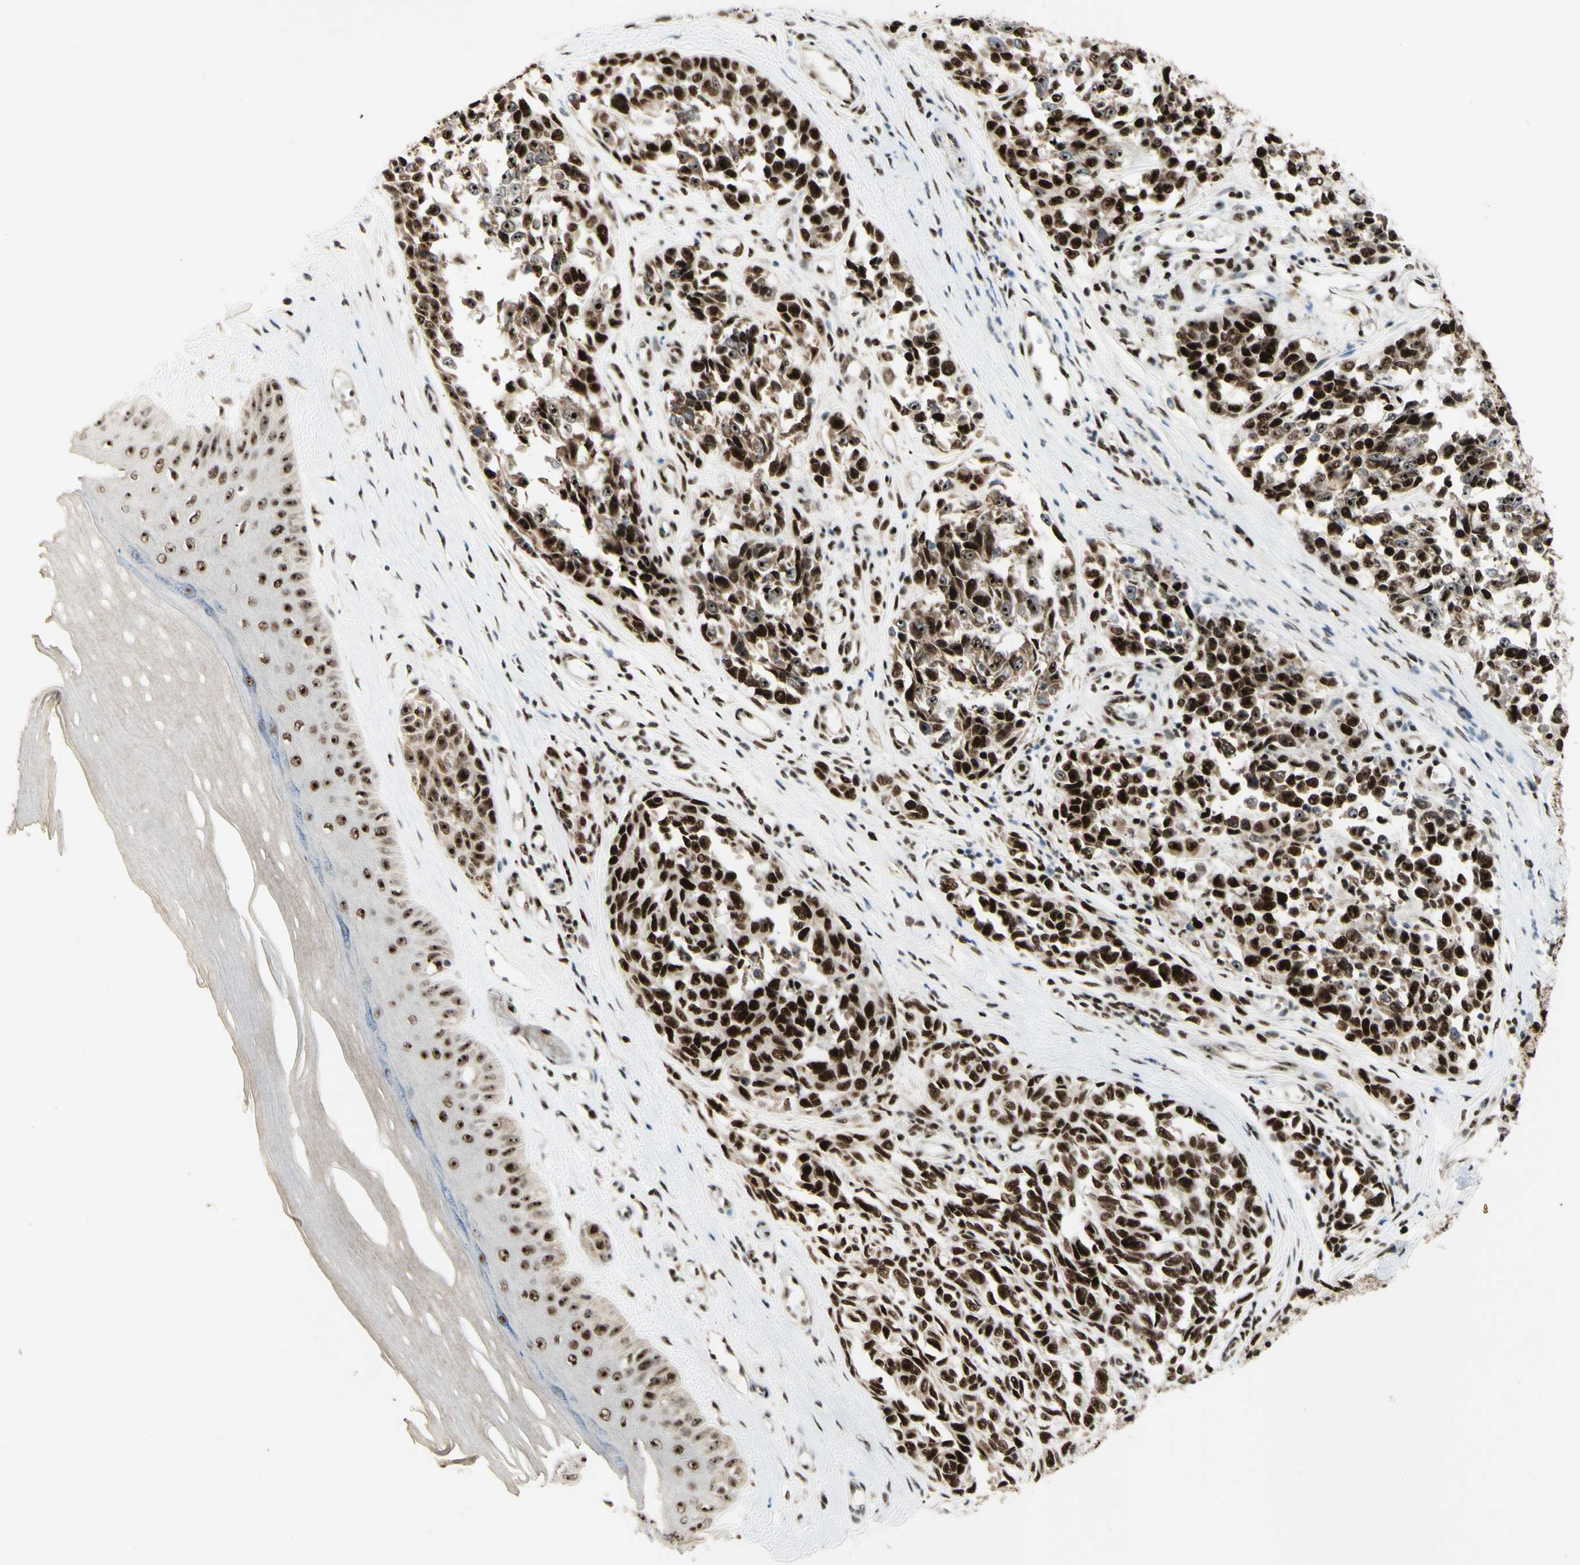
{"staining": {"intensity": "strong", "quantity": ">75%", "location": "nuclear"}, "tissue": "melanoma", "cell_type": "Tumor cells", "image_type": "cancer", "snomed": [{"axis": "morphology", "description": "Malignant melanoma, NOS"}, {"axis": "topography", "description": "Skin"}], "caption": "Strong nuclear positivity is identified in about >75% of tumor cells in malignant melanoma.", "gene": "DHX9", "patient": {"sex": "female", "age": 64}}